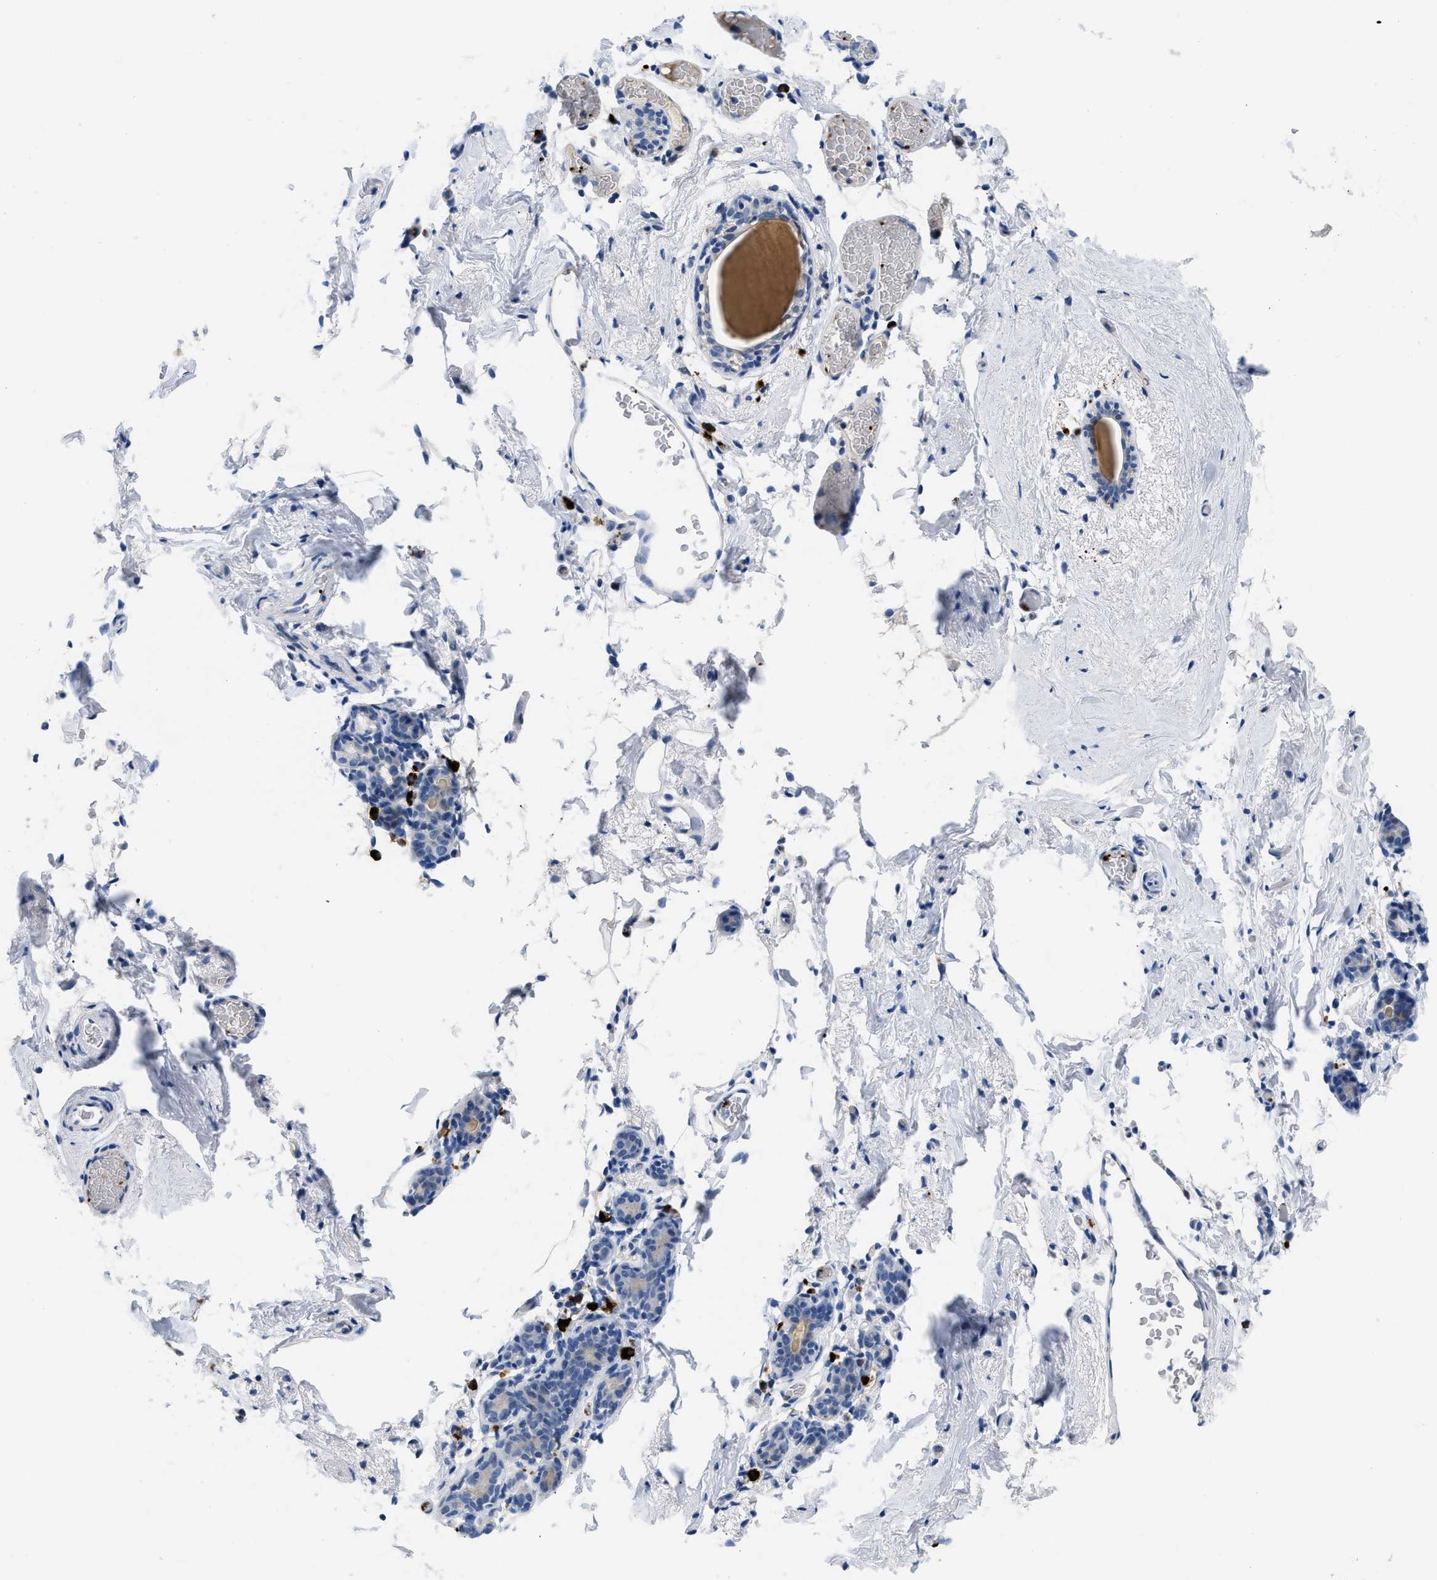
{"staining": {"intensity": "negative", "quantity": "none", "location": "none"}, "tissue": "breast", "cell_type": "Adipocytes", "image_type": "normal", "snomed": [{"axis": "morphology", "description": "Normal tissue, NOS"}, {"axis": "topography", "description": "Breast"}], "caption": "The immunohistochemistry histopathology image has no significant staining in adipocytes of breast. (DAB immunohistochemistry, high magnification).", "gene": "FGF18", "patient": {"sex": "female", "age": 62}}